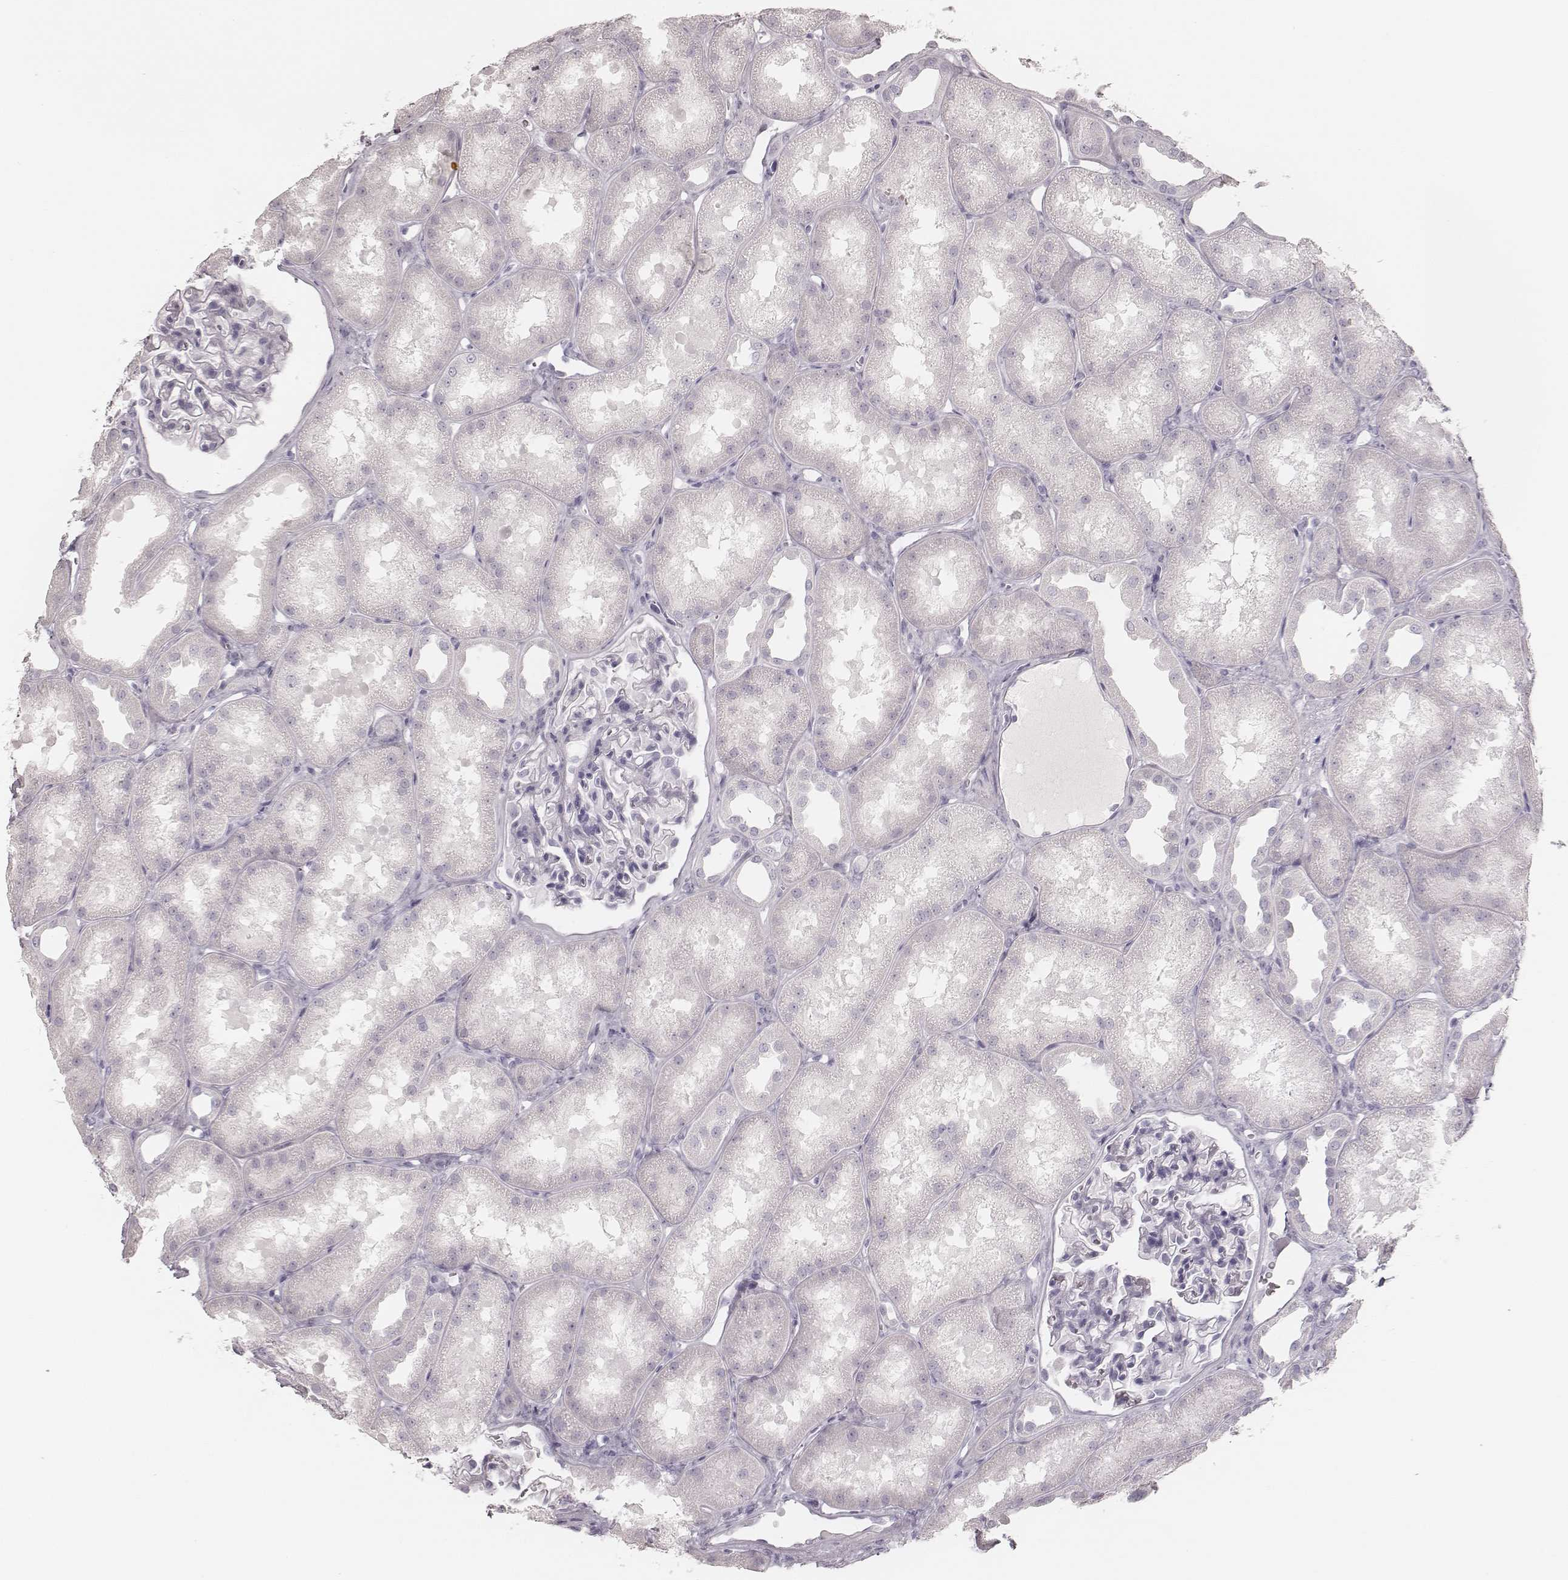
{"staining": {"intensity": "negative", "quantity": "none", "location": "none"}, "tissue": "kidney", "cell_type": "Cells in glomeruli", "image_type": "normal", "snomed": [{"axis": "morphology", "description": "Normal tissue, NOS"}, {"axis": "topography", "description": "Kidney"}], "caption": "DAB immunohistochemical staining of benign human kidney exhibits no significant positivity in cells in glomeruli.", "gene": "KRT82", "patient": {"sex": "male", "age": 61}}